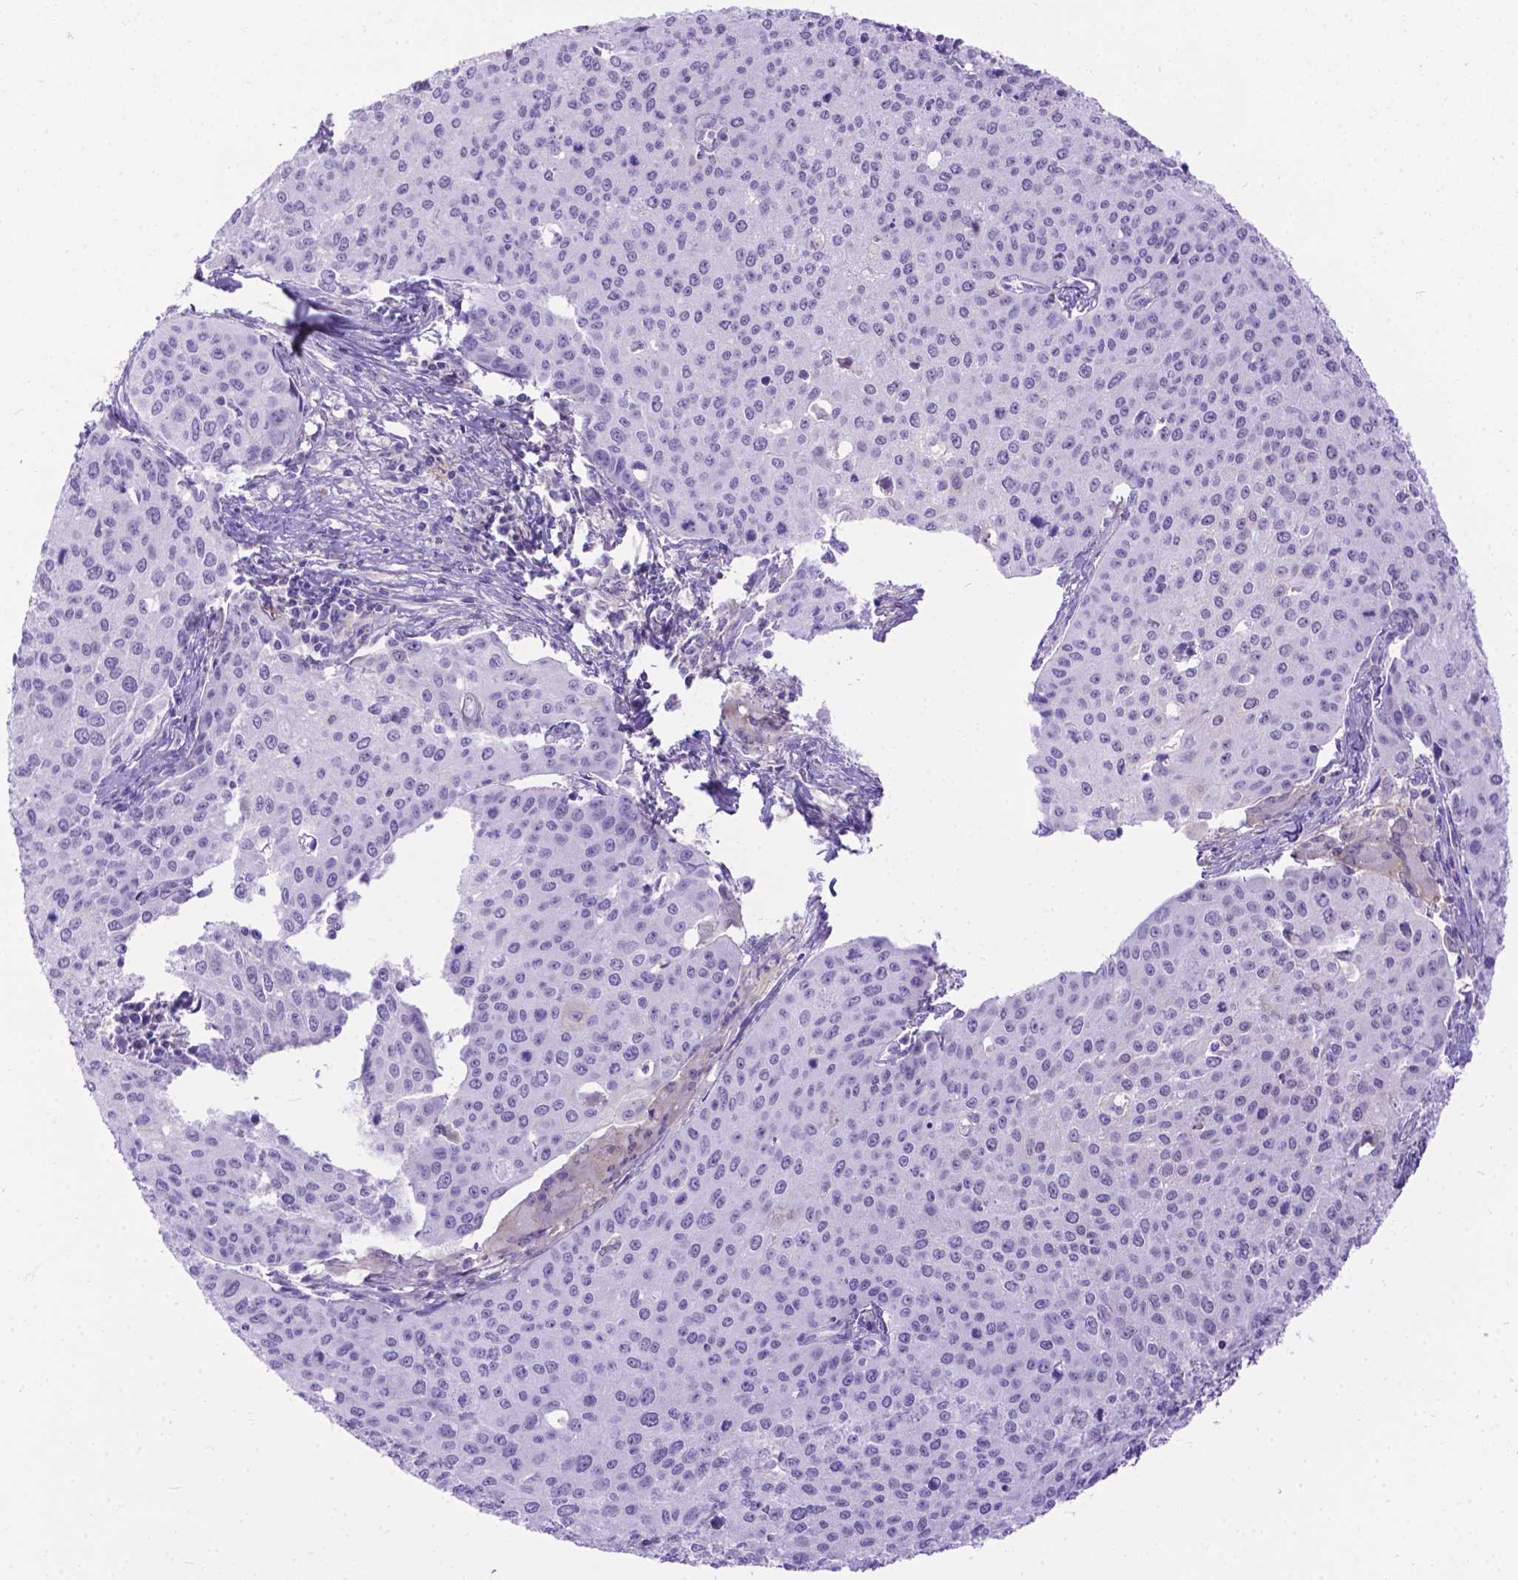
{"staining": {"intensity": "negative", "quantity": "none", "location": "none"}, "tissue": "cervical cancer", "cell_type": "Tumor cells", "image_type": "cancer", "snomed": [{"axis": "morphology", "description": "Squamous cell carcinoma, NOS"}, {"axis": "topography", "description": "Cervix"}], "caption": "Cervical squamous cell carcinoma stained for a protein using IHC exhibits no expression tumor cells.", "gene": "TMEM169", "patient": {"sex": "female", "age": 38}}